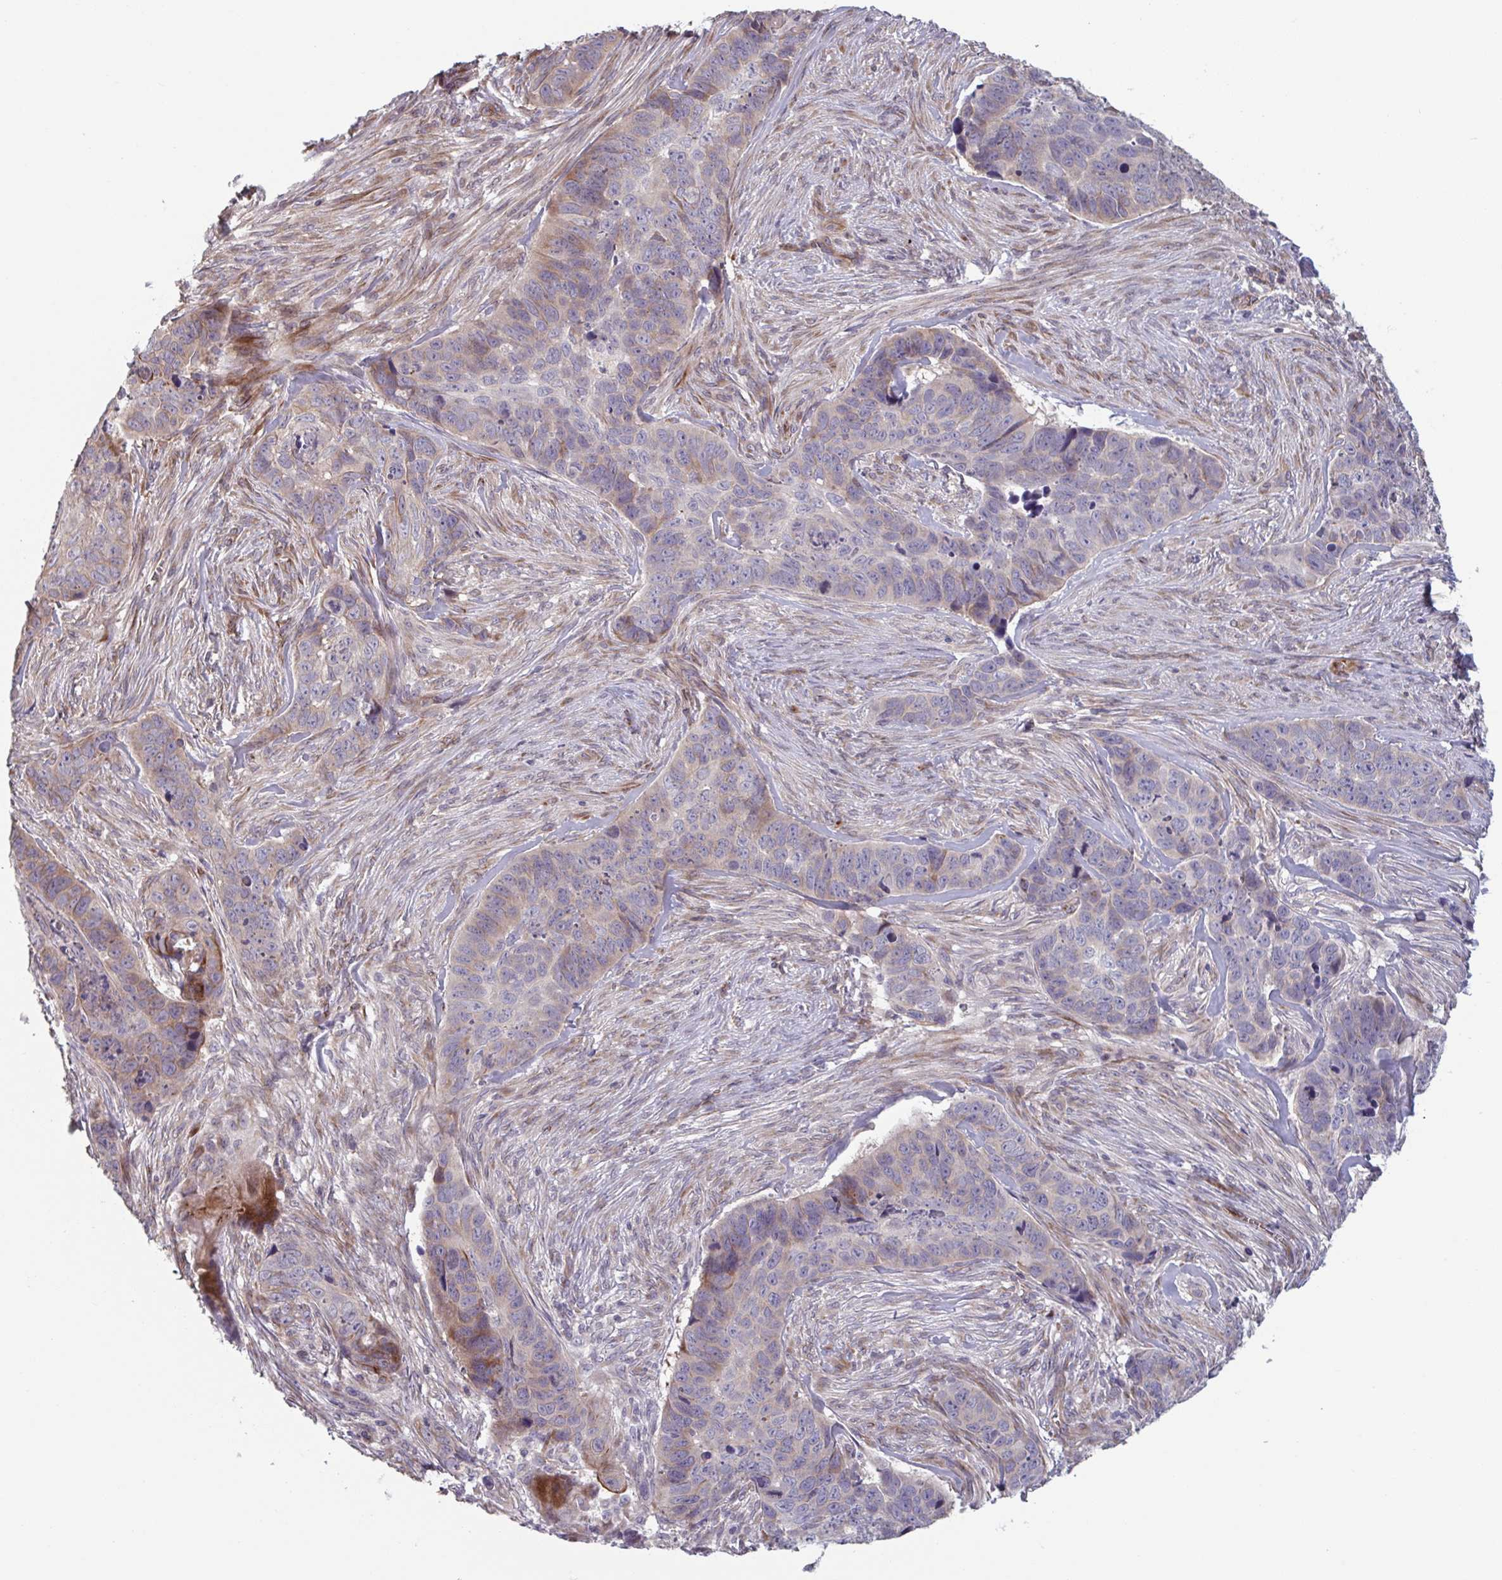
{"staining": {"intensity": "moderate", "quantity": "<25%", "location": "cytoplasmic/membranous"}, "tissue": "skin cancer", "cell_type": "Tumor cells", "image_type": "cancer", "snomed": [{"axis": "morphology", "description": "Basal cell carcinoma"}, {"axis": "topography", "description": "Skin"}], "caption": "Protein staining of skin cancer (basal cell carcinoma) tissue displays moderate cytoplasmic/membranous expression in approximately <25% of tumor cells.", "gene": "TNFSF10", "patient": {"sex": "female", "age": 82}}